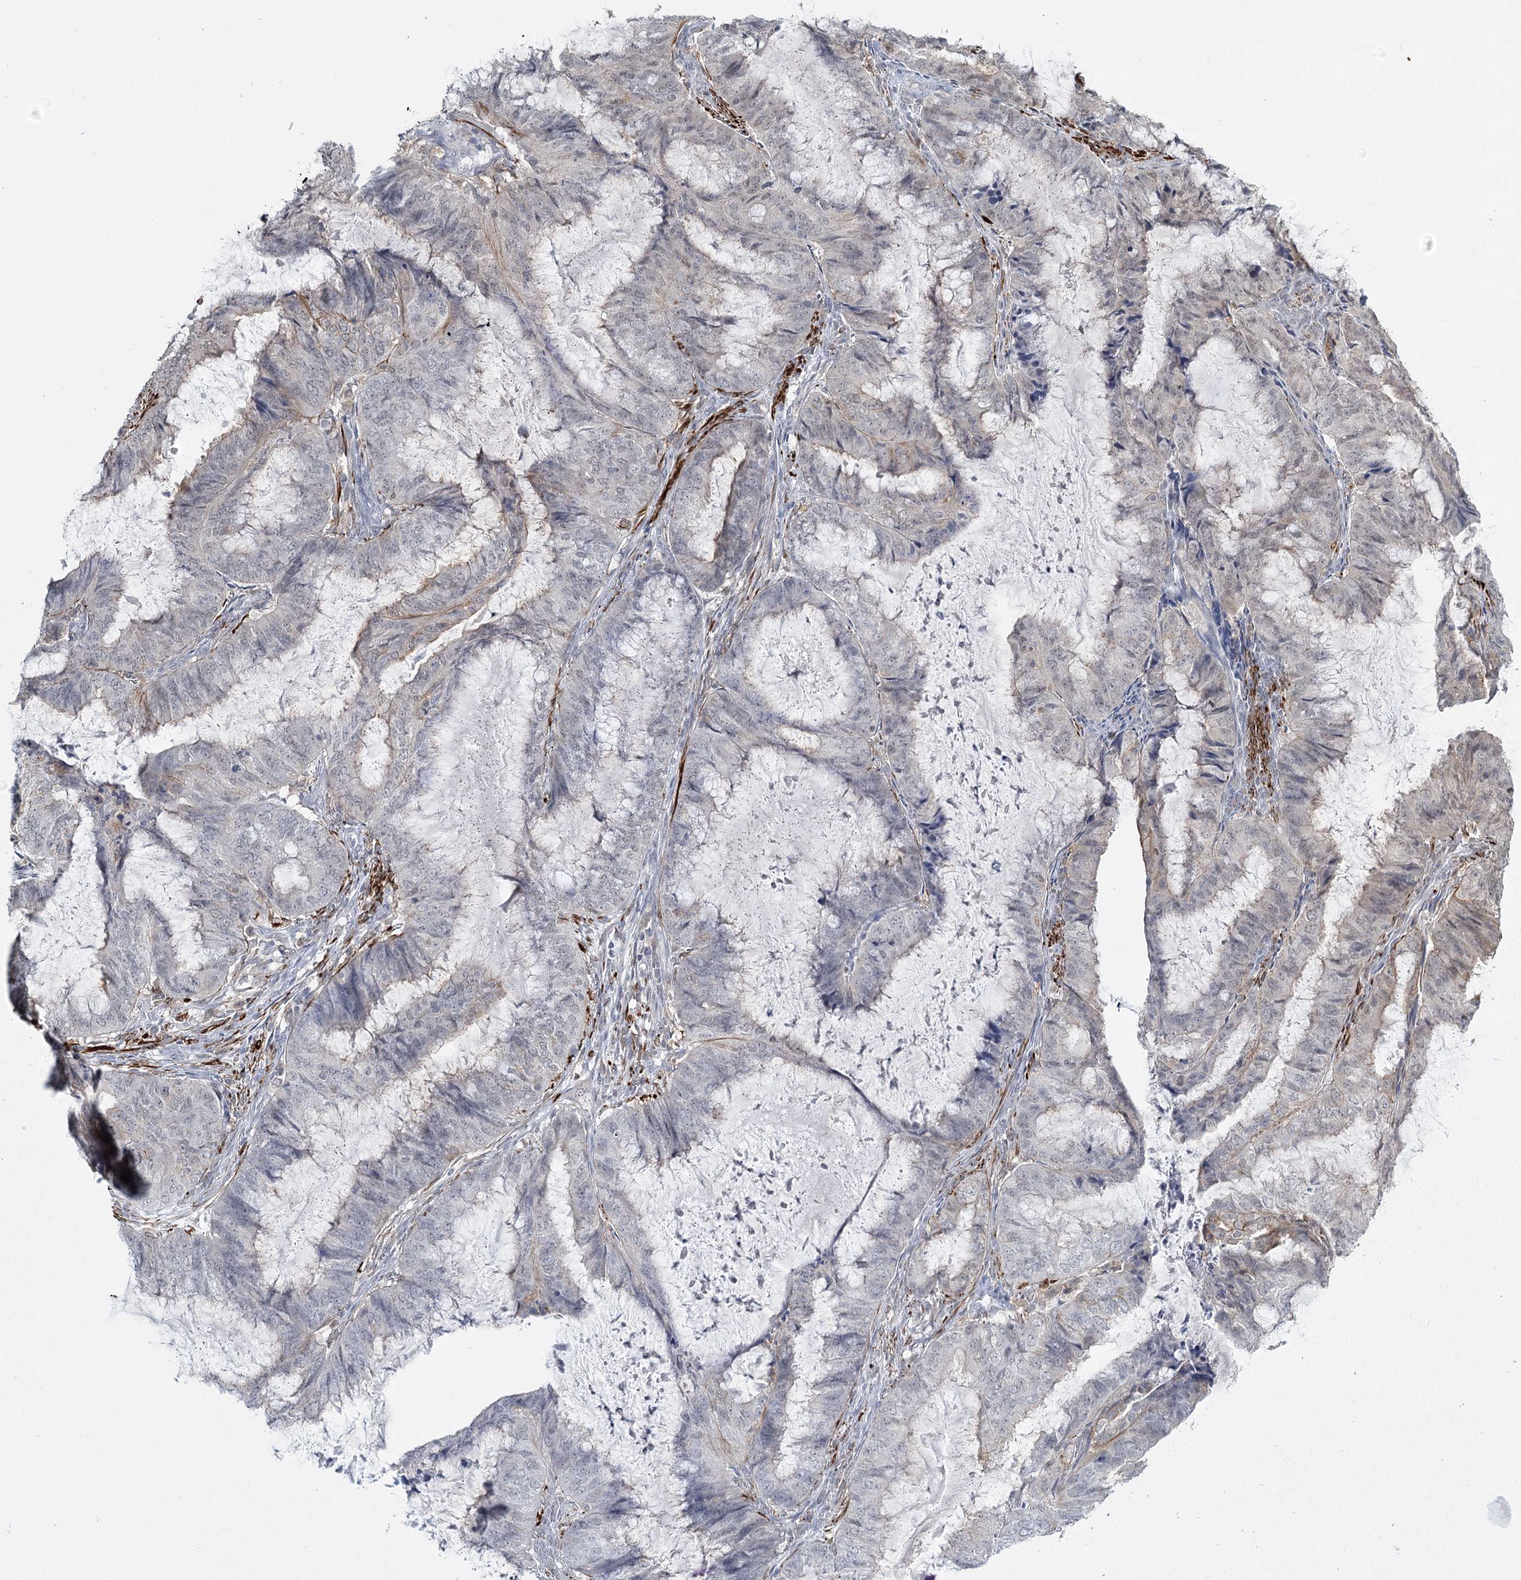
{"staining": {"intensity": "negative", "quantity": "none", "location": "none"}, "tissue": "endometrial cancer", "cell_type": "Tumor cells", "image_type": "cancer", "snomed": [{"axis": "morphology", "description": "Adenocarcinoma, NOS"}, {"axis": "topography", "description": "Endometrium"}], "caption": "There is no significant positivity in tumor cells of endometrial cancer.", "gene": "TMEM70", "patient": {"sex": "female", "age": 81}}